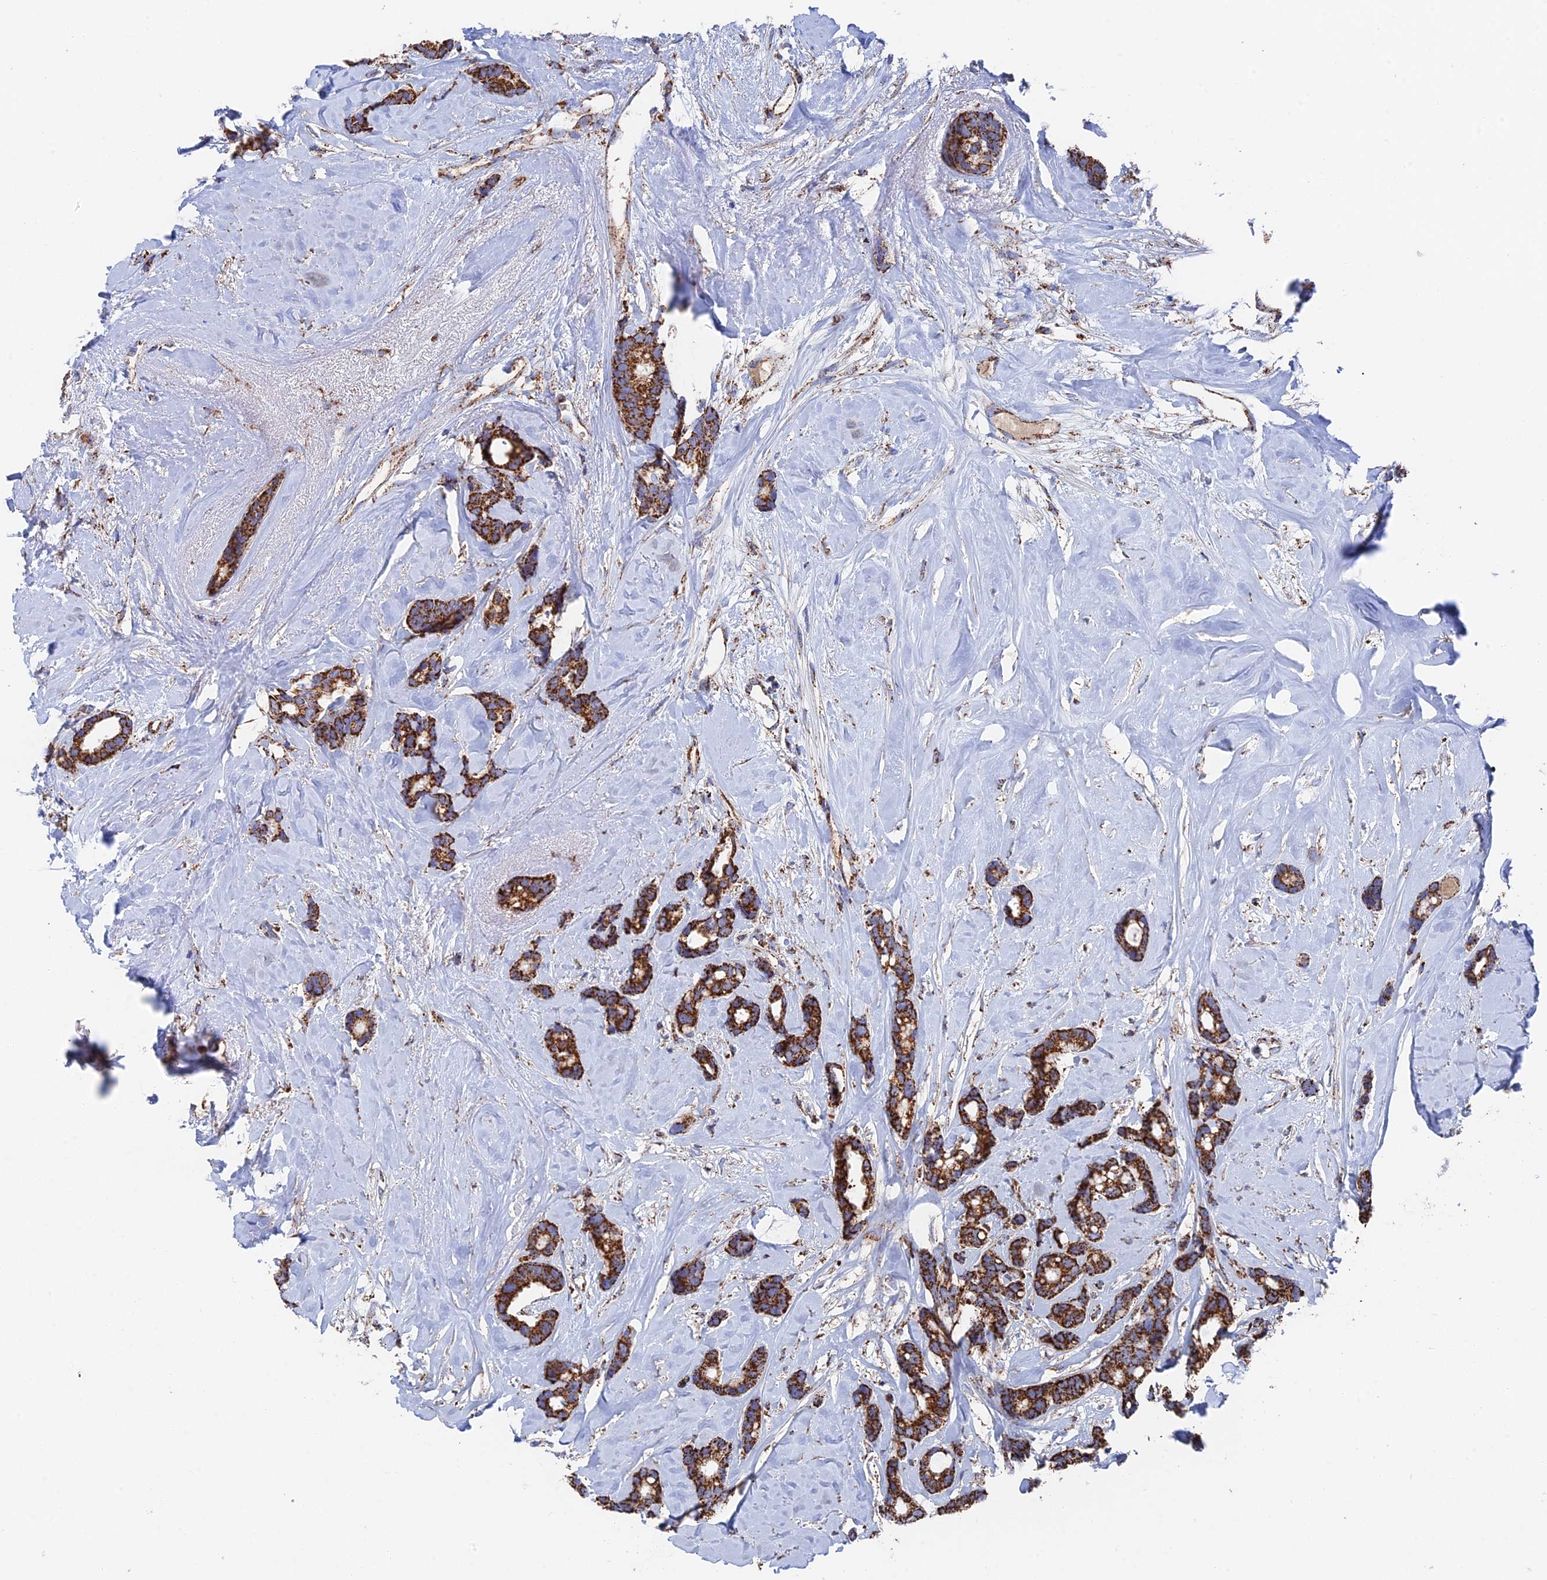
{"staining": {"intensity": "strong", "quantity": ">75%", "location": "cytoplasmic/membranous"}, "tissue": "breast cancer", "cell_type": "Tumor cells", "image_type": "cancer", "snomed": [{"axis": "morphology", "description": "Duct carcinoma"}, {"axis": "topography", "description": "Breast"}], "caption": "Immunohistochemistry (IHC) (DAB) staining of breast cancer (invasive ductal carcinoma) shows strong cytoplasmic/membranous protein staining in approximately >75% of tumor cells.", "gene": "HAUS8", "patient": {"sex": "female", "age": 87}}